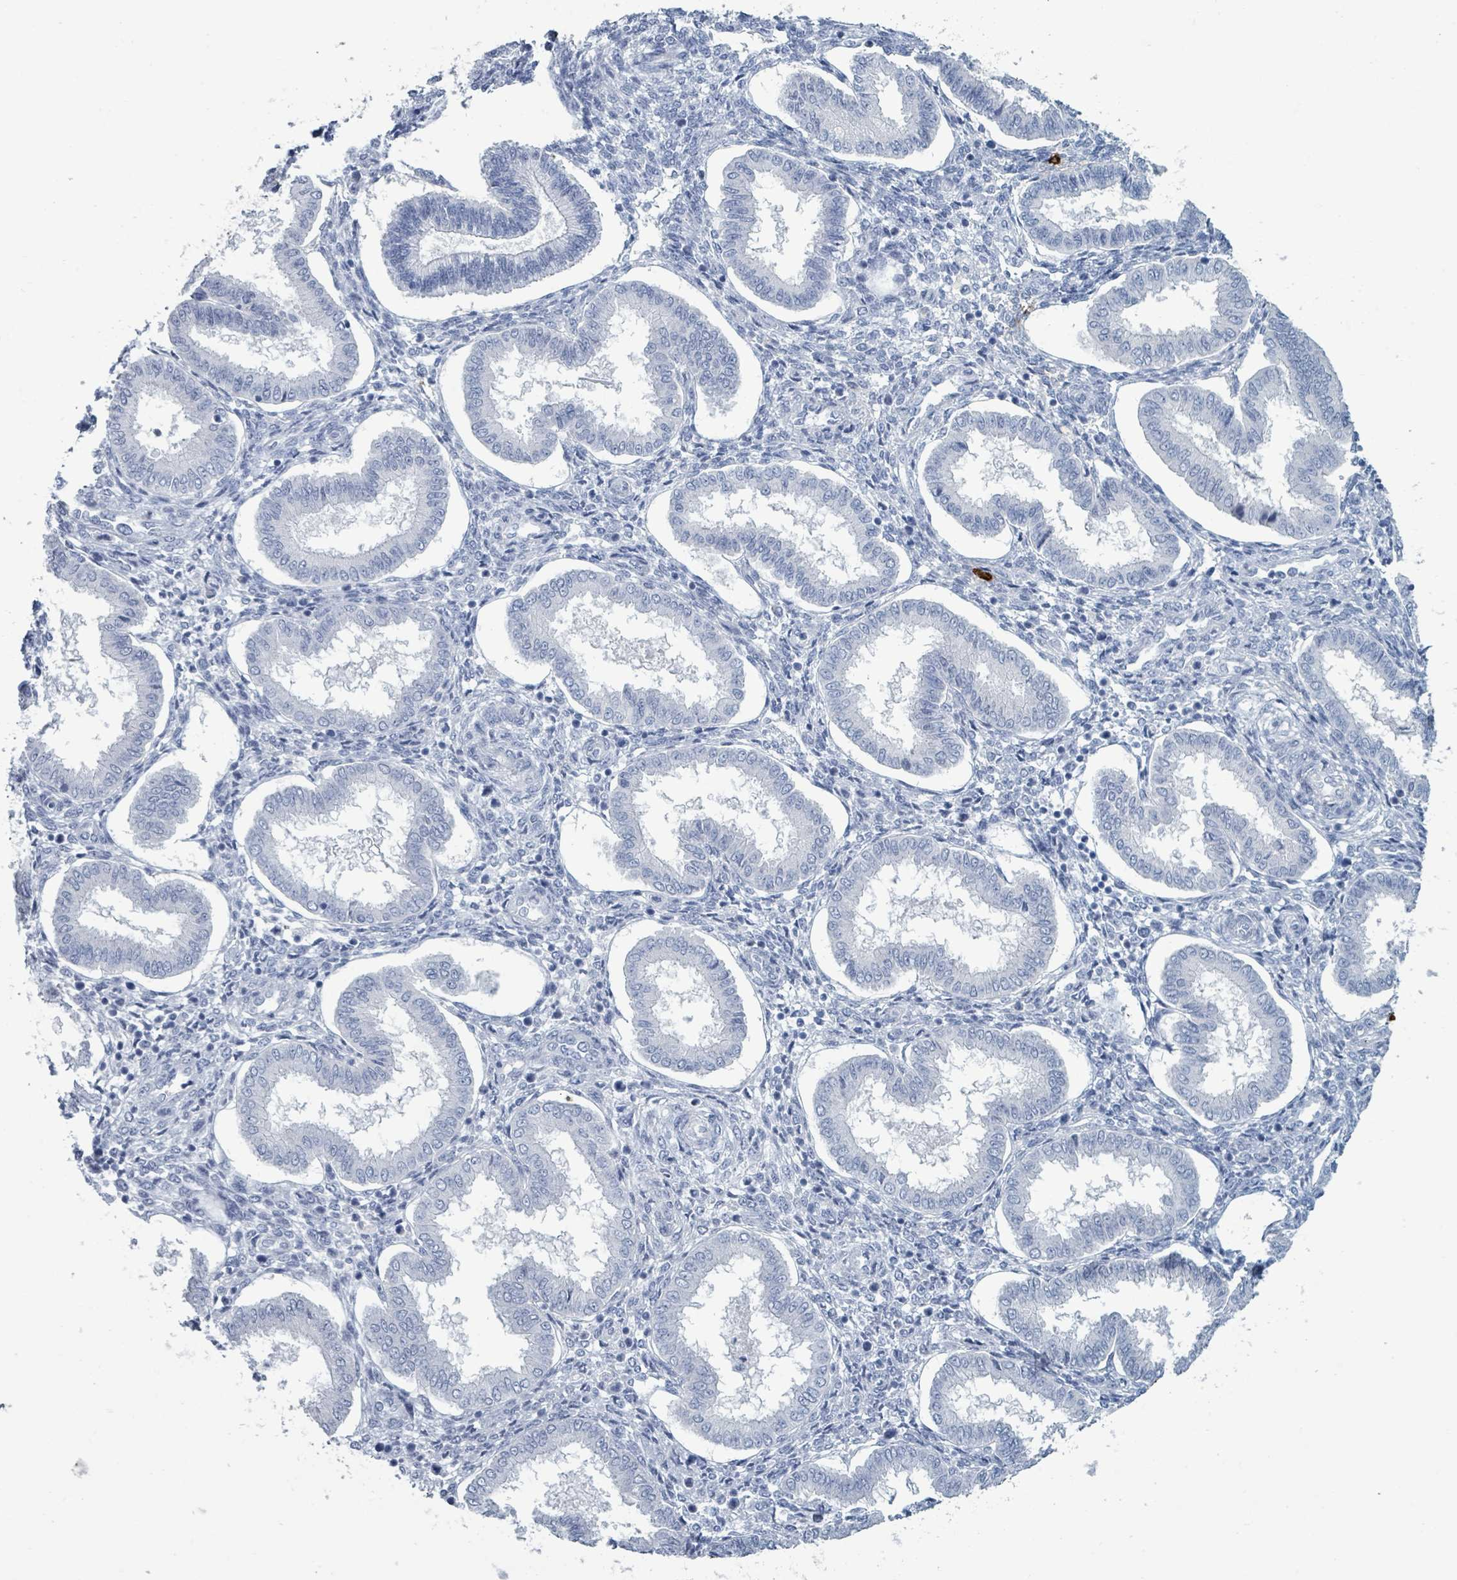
{"staining": {"intensity": "negative", "quantity": "none", "location": "none"}, "tissue": "endometrium", "cell_type": "Cells in endometrial stroma", "image_type": "normal", "snomed": [{"axis": "morphology", "description": "Normal tissue, NOS"}, {"axis": "topography", "description": "Endometrium"}], "caption": "There is no significant staining in cells in endometrial stroma of endometrium. (Stains: DAB IHC with hematoxylin counter stain, Microscopy: brightfield microscopy at high magnification).", "gene": "VPS13D", "patient": {"sex": "female", "age": 24}}